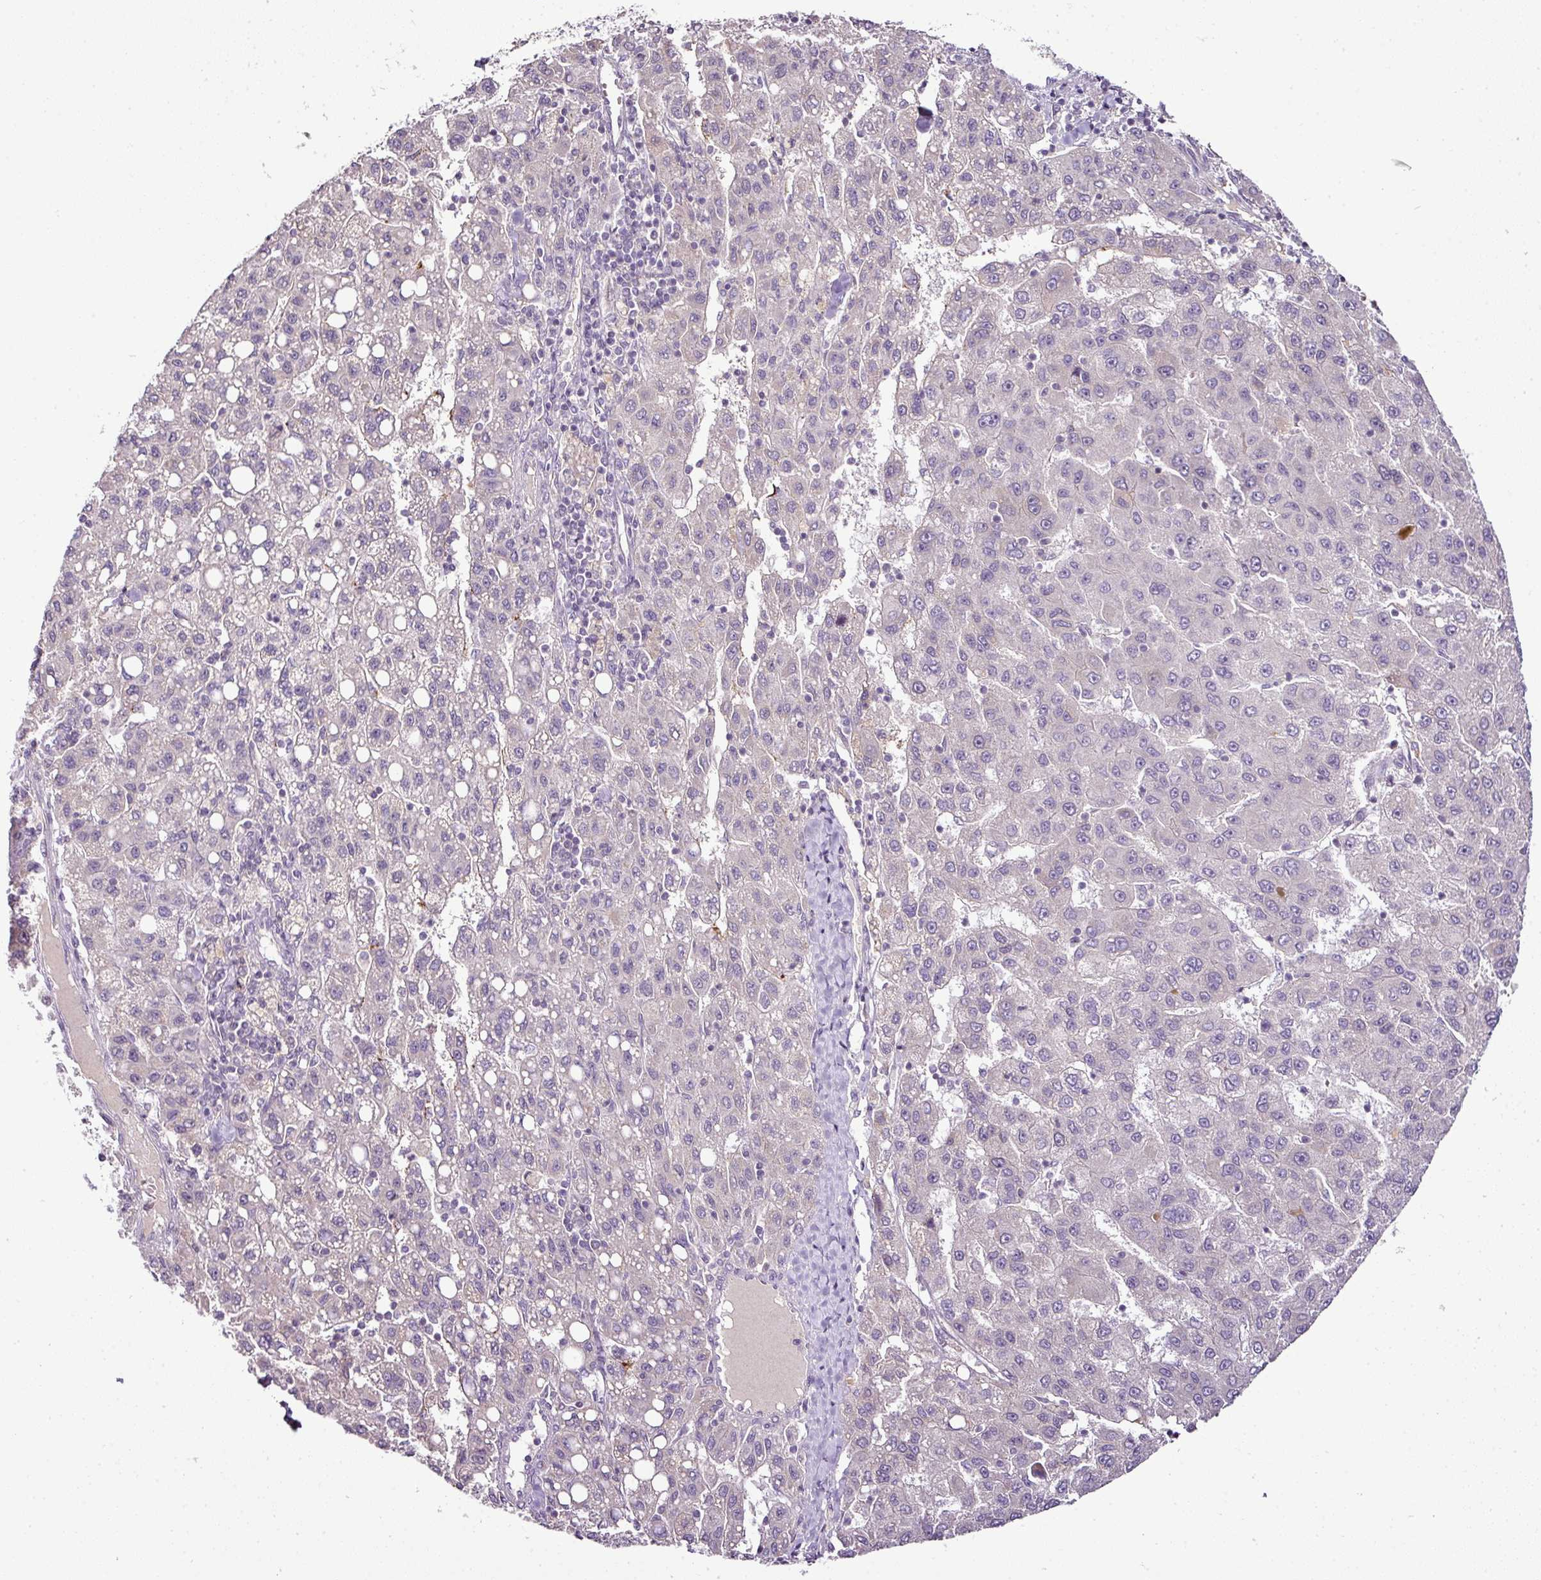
{"staining": {"intensity": "negative", "quantity": "none", "location": "none"}, "tissue": "liver cancer", "cell_type": "Tumor cells", "image_type": "cancer", "snomed": [{"axis": "morphology", "description": "Carcinoma, Hepatocellular, NOS"}, {"axis": "topography", "description": "Liver"}], "caption": "IHC histopathology image of neoplastic tissue: hepatocellular carcinoma (liver) stained with DAB (3,3'-diaminobenzidine) demonstrates no significant protein expression in tumor cells.", "gene": "TEX30", "patient": {"sex": "female", "age": 82}}